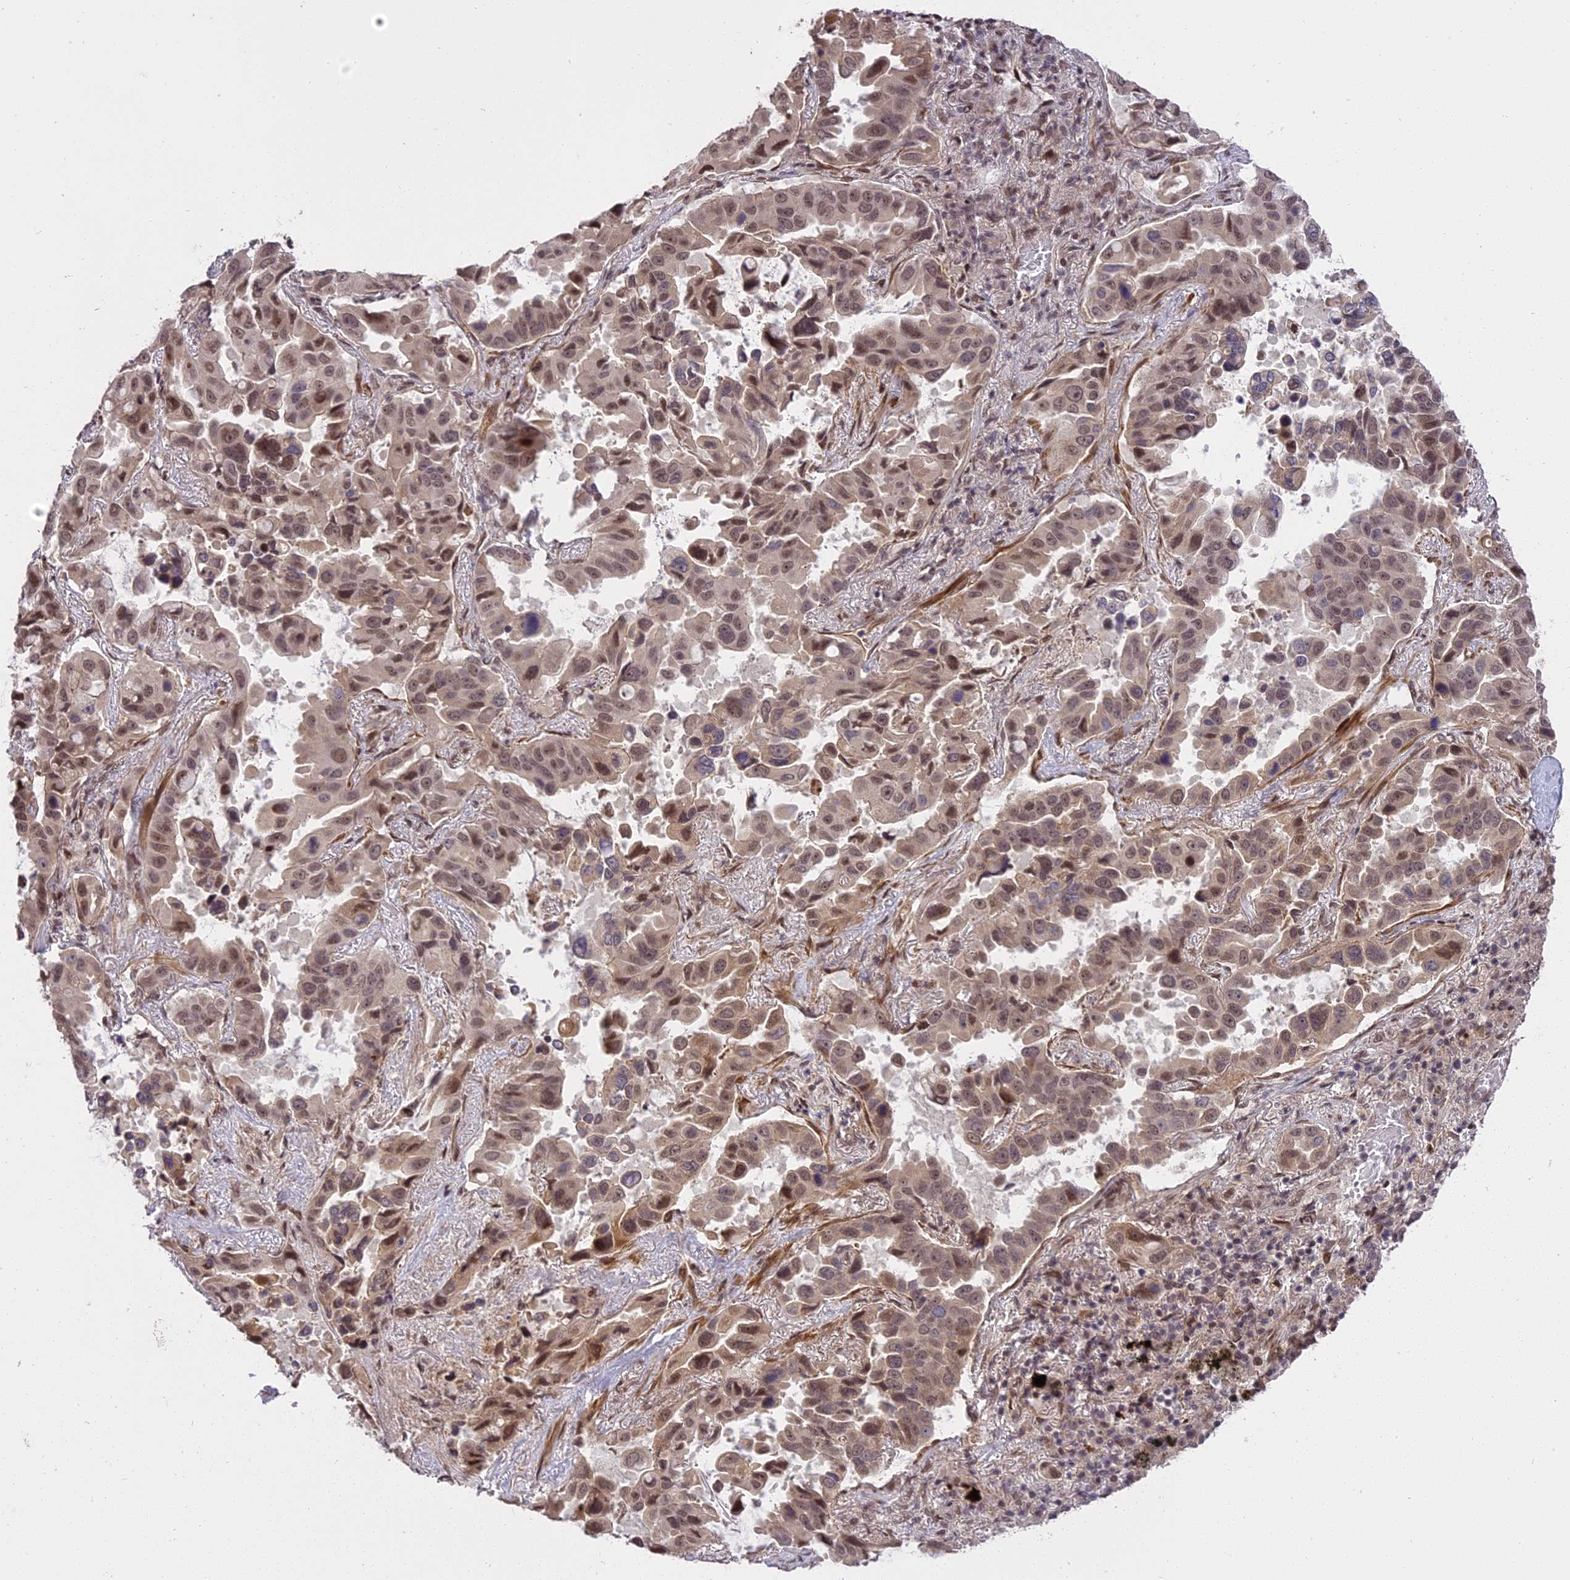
{"staining": {"intensity": "weak", "quantity": "<25%", "location": "nuclear"}, "tissue": "lung cancer", "cell_type": "Tumor cells", "image_type": "cancer", "snomed": [{"axis": "morphology", "description": "Adenocarcinoma, NOS"}, {"axis": "topography", "description": "Lung"}], "caption": "Tumor cells show no significant protein staining in adenocarcinoma (lung).", "gene": "PRELID2", "patient": {"sex": "male", "age": 64}}